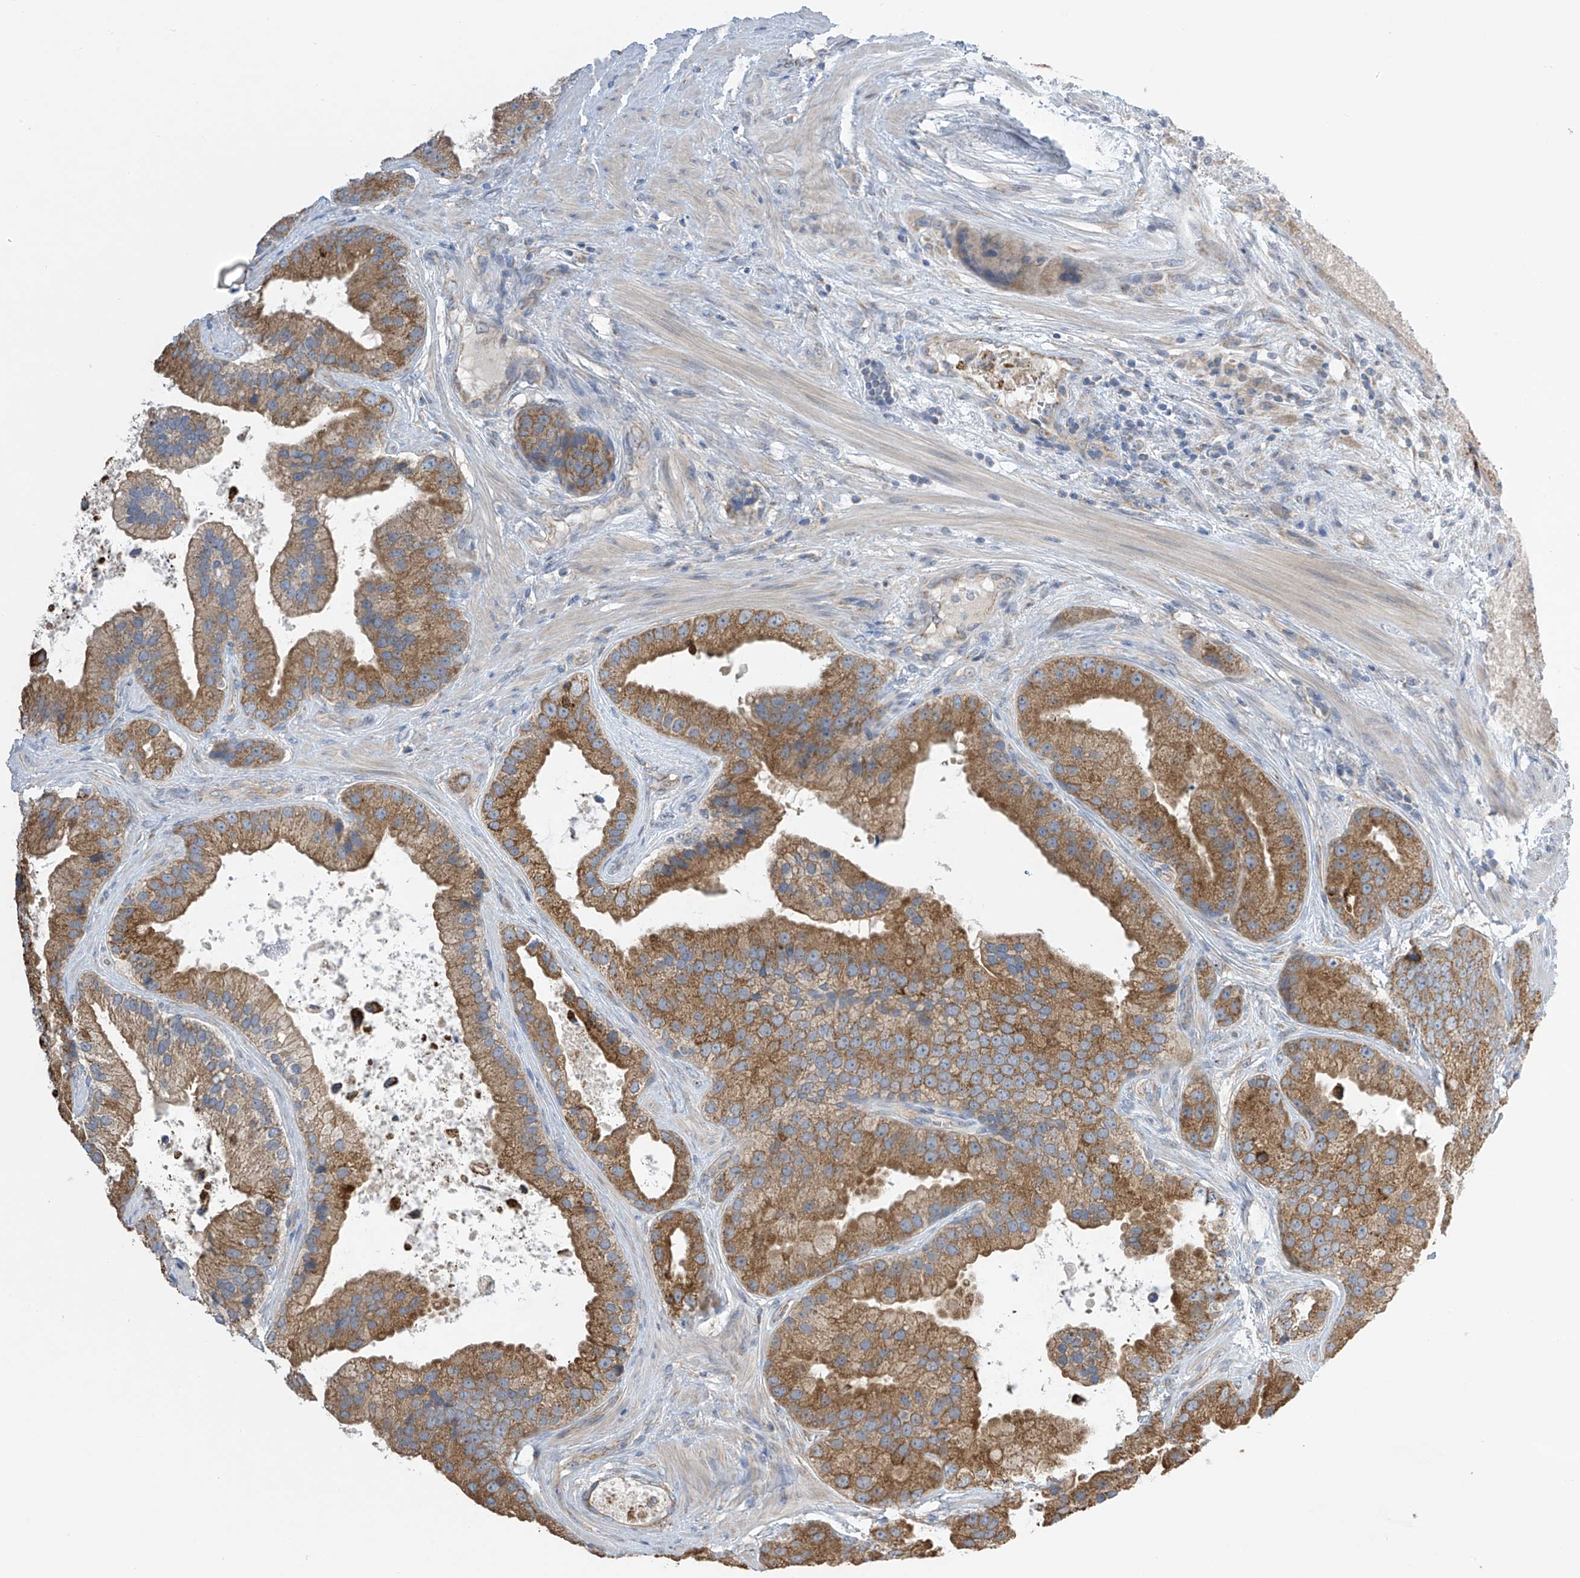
{"staining": {"intensity": "moderate", "quantity": ">75%", "location": "cytoplasmic/membranous"}, "tissue": "prostate cancer", "cell_type": "Tumor cells", "image_type": "cancer", "snomed": [{"axis": "morphology", "description": "Adenocarcinoma, High grade"}, {"axis": "topography", "description": "Prostate"}], "caption": "Prostate cancer stained with IHC displays moderate cytoplasmic/membranous expression in about >75% of tumor cells.", "gene": "PNPT1", "patient": {"sex": "male", "age": 70}}